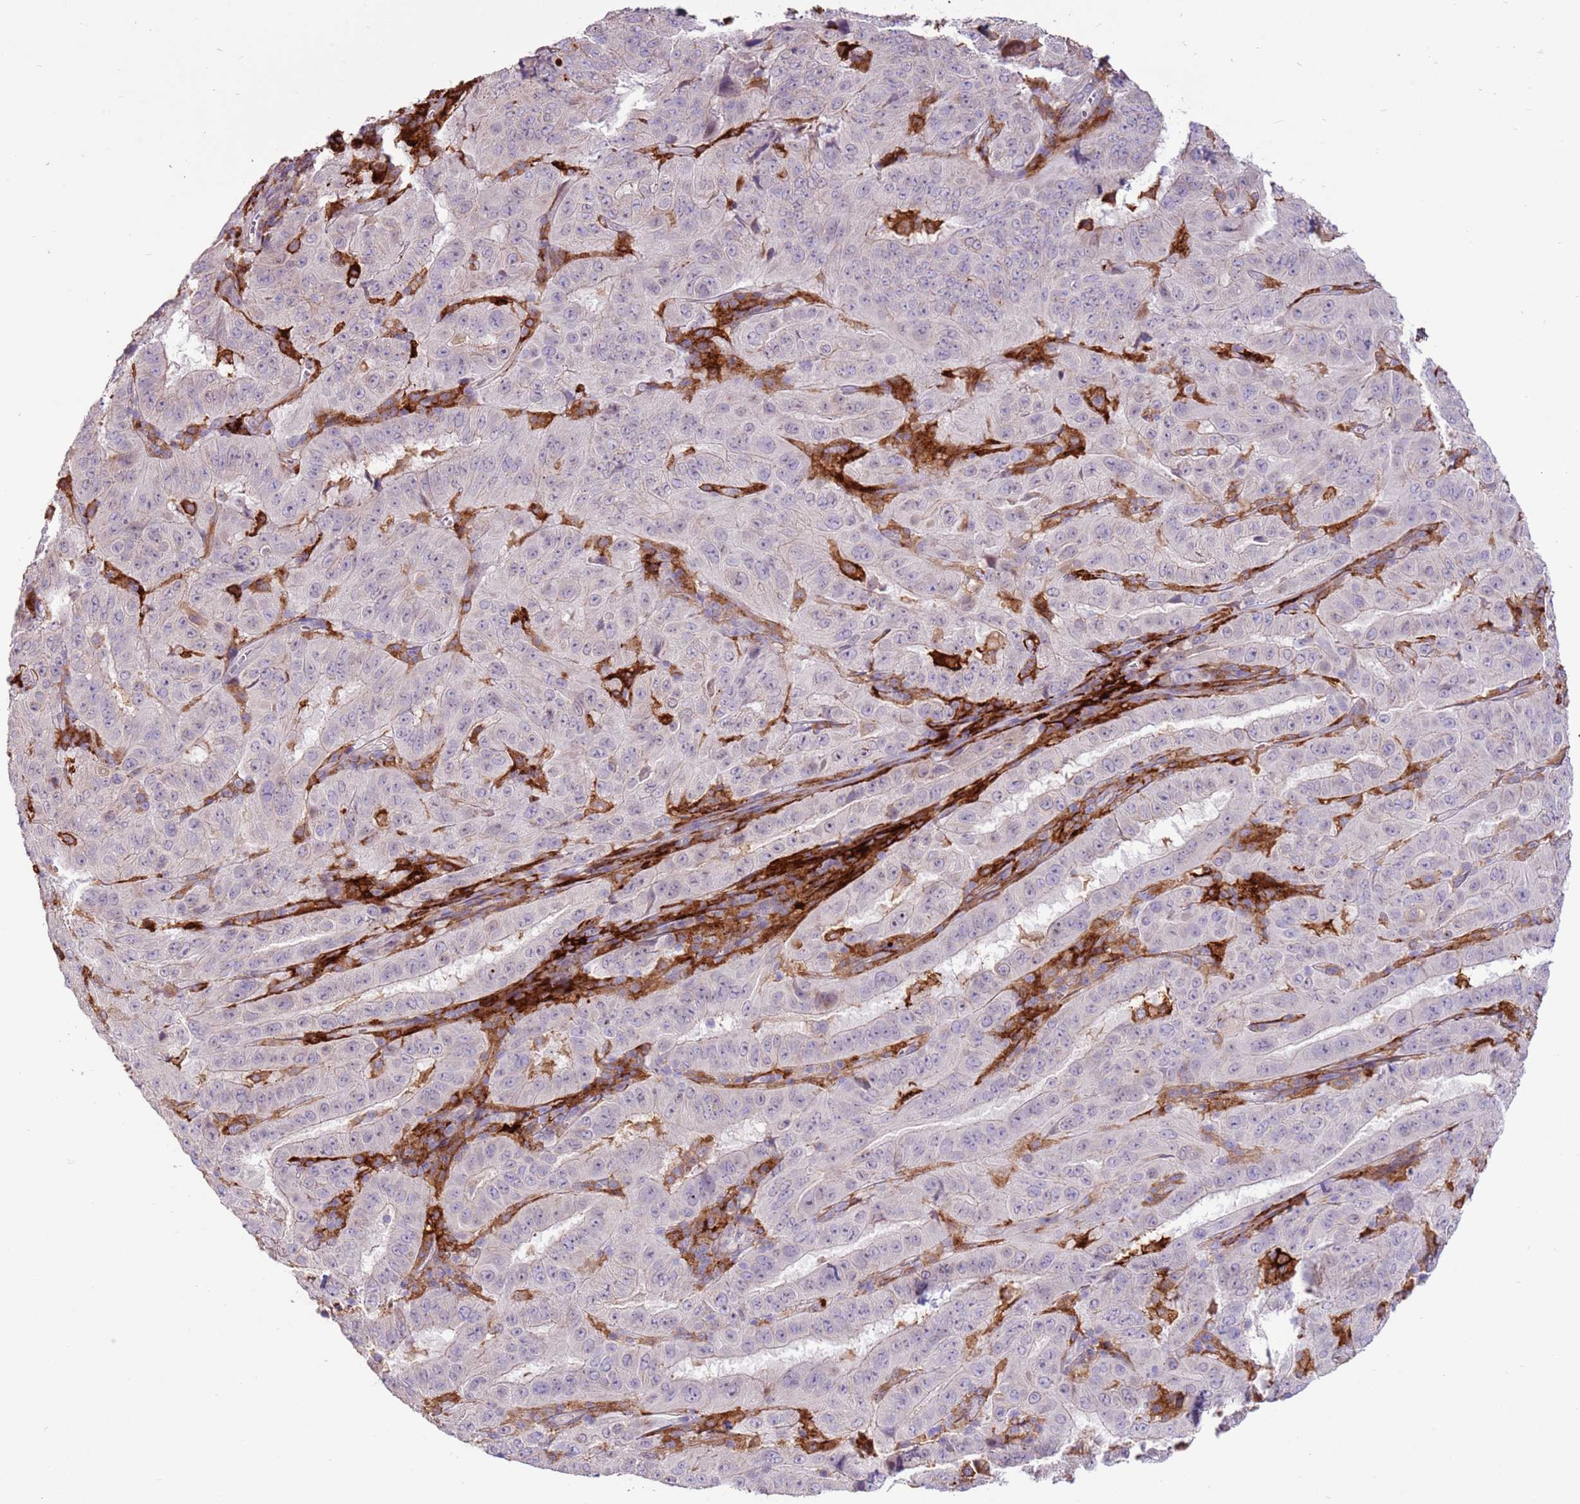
{"staining": {"intensity": "negative", "quantity": "none", "location": "none"}, "tissue": "pancreatic cancer", "cell_type": "Tumor cells", "image_type": "cancer", "snomed": [{"axis": "morphology", "description": "Adenocarcinoma, NOS"}, {"axis": "topography", "description": "Pancreas"}], "caption": "High power microscopy photomicrograph of an immunohistochemistry (IHC) histopathology image of pancreatic adenocarcinoma, revealing no significant staining in tumor cells.", "gene": "LGI4", "patient": {"sex": "male", "age": 63}}